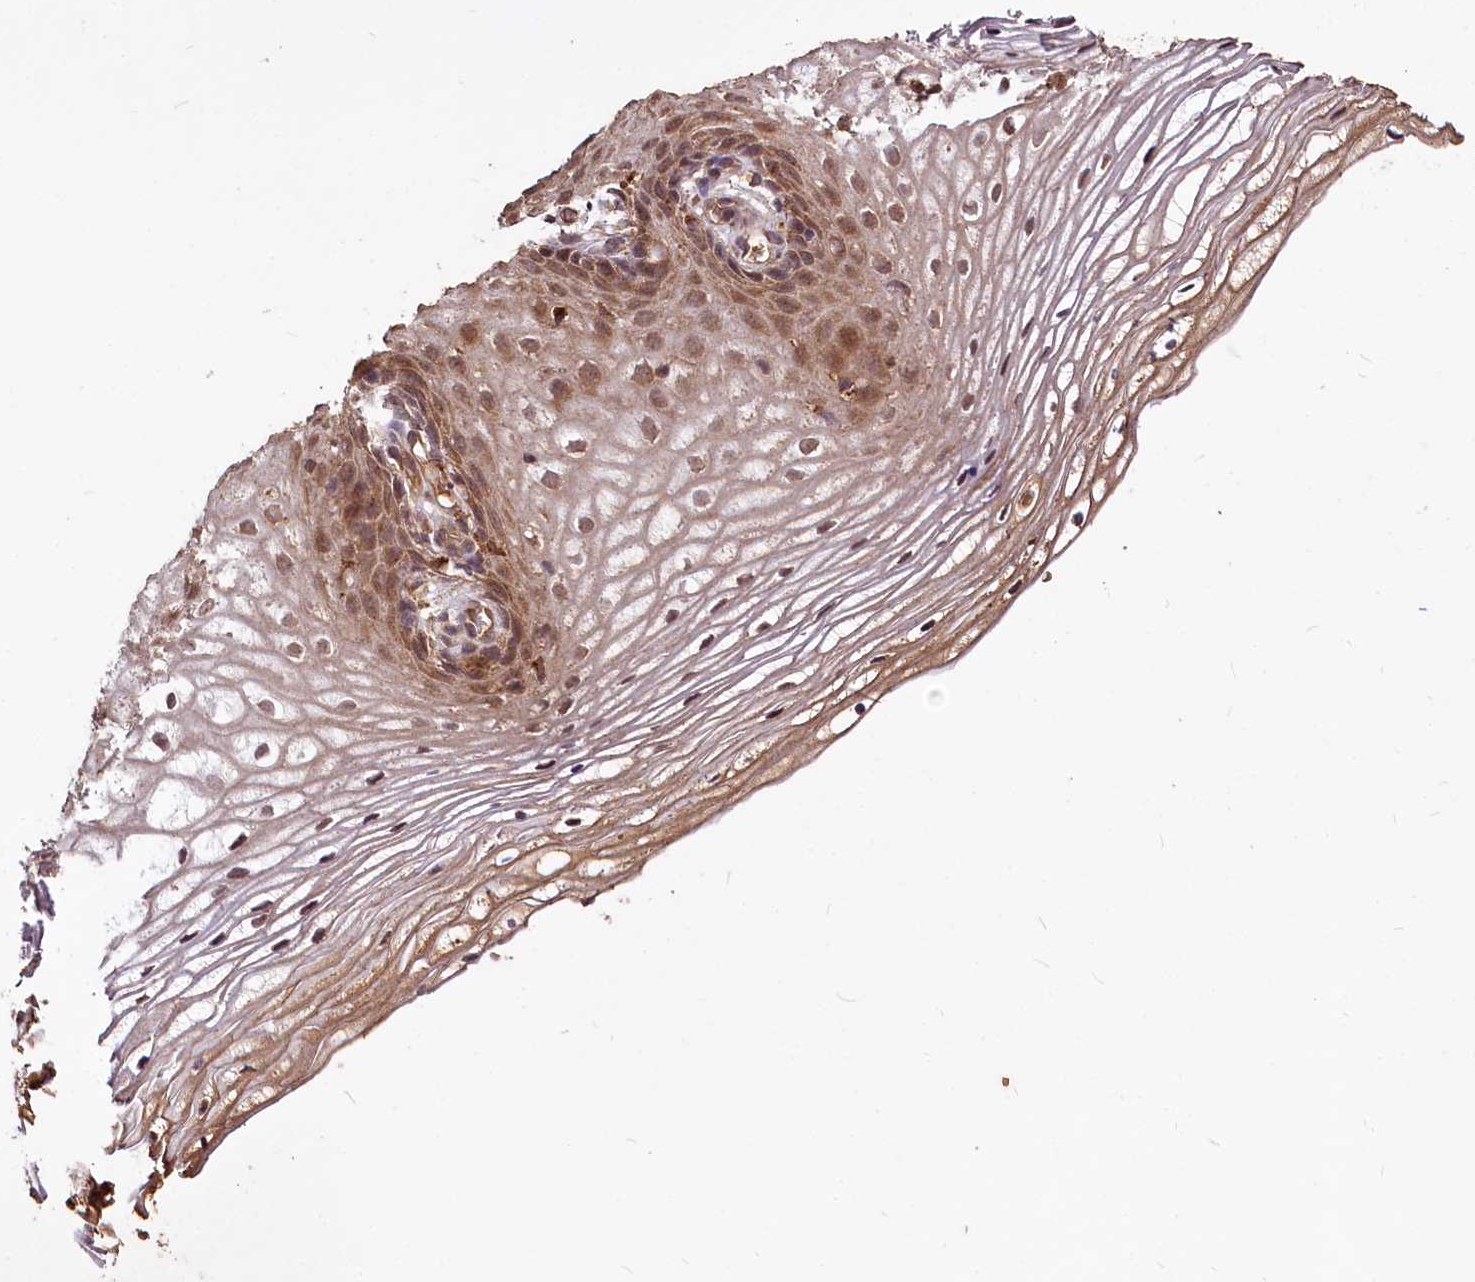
{"staining": {"intensity": "moderate", "quantity": ">75%", "location": "cytoplasmic/membranous,nuclear"}, "tissue": "vagina", "cell_type": "Squamous epithelial cells", "image_type": "normal", "snomed": [{"axis": "morphology", "description": "Normal tissue, NOS"}, {"axis": "topography", "description": "Vagina"}], "caption": "Moderate cytoplasmic/membranous,nuclear protein staining is seen in about >75% of squamous epithelial cells in vagina. (DAB IHC with brightfield microscopy, high magnification).", "gene": "VPS51", "patient": {"sex": "female", "age": 60}}